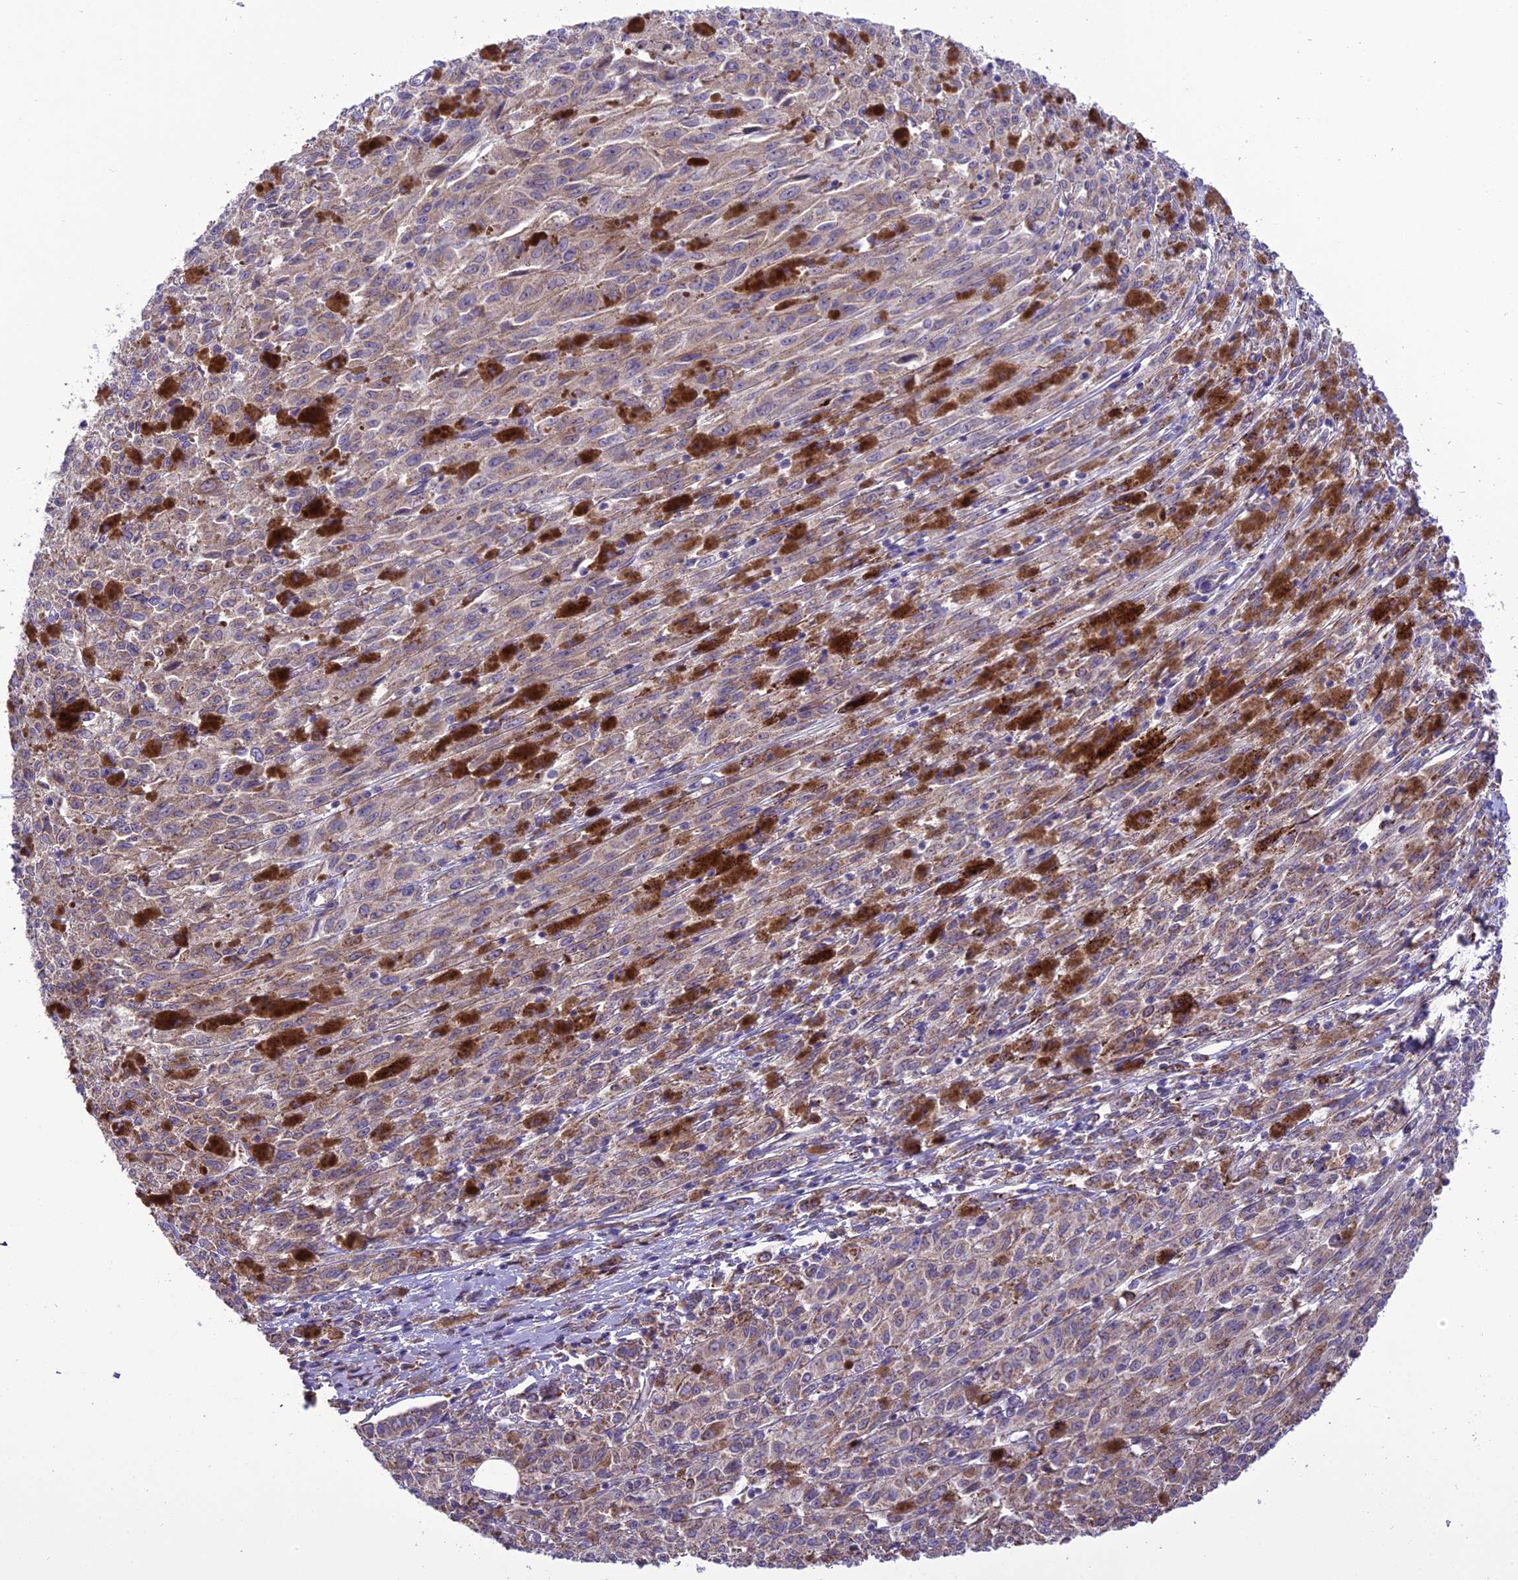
{"staining": {"intensity": "weak", "quantity": ">75%", "location": "cytoplasmic/membranous"}, "tissue": "melanoma", "cell_type": "Tumor cells", "image_type": "cancer", "snomed": [{"axis": "morphology", "description": "Malignant melanoma, NOS"}, {"axis": "topography", "description": "Skin"}], "caption": "Malignant melanoma tissue displays weak cytoplasmic/membranous staining in about >75% of tumor cells", "gene": "TBC1D24", "patient": {"sex": "female", "age": 52}}